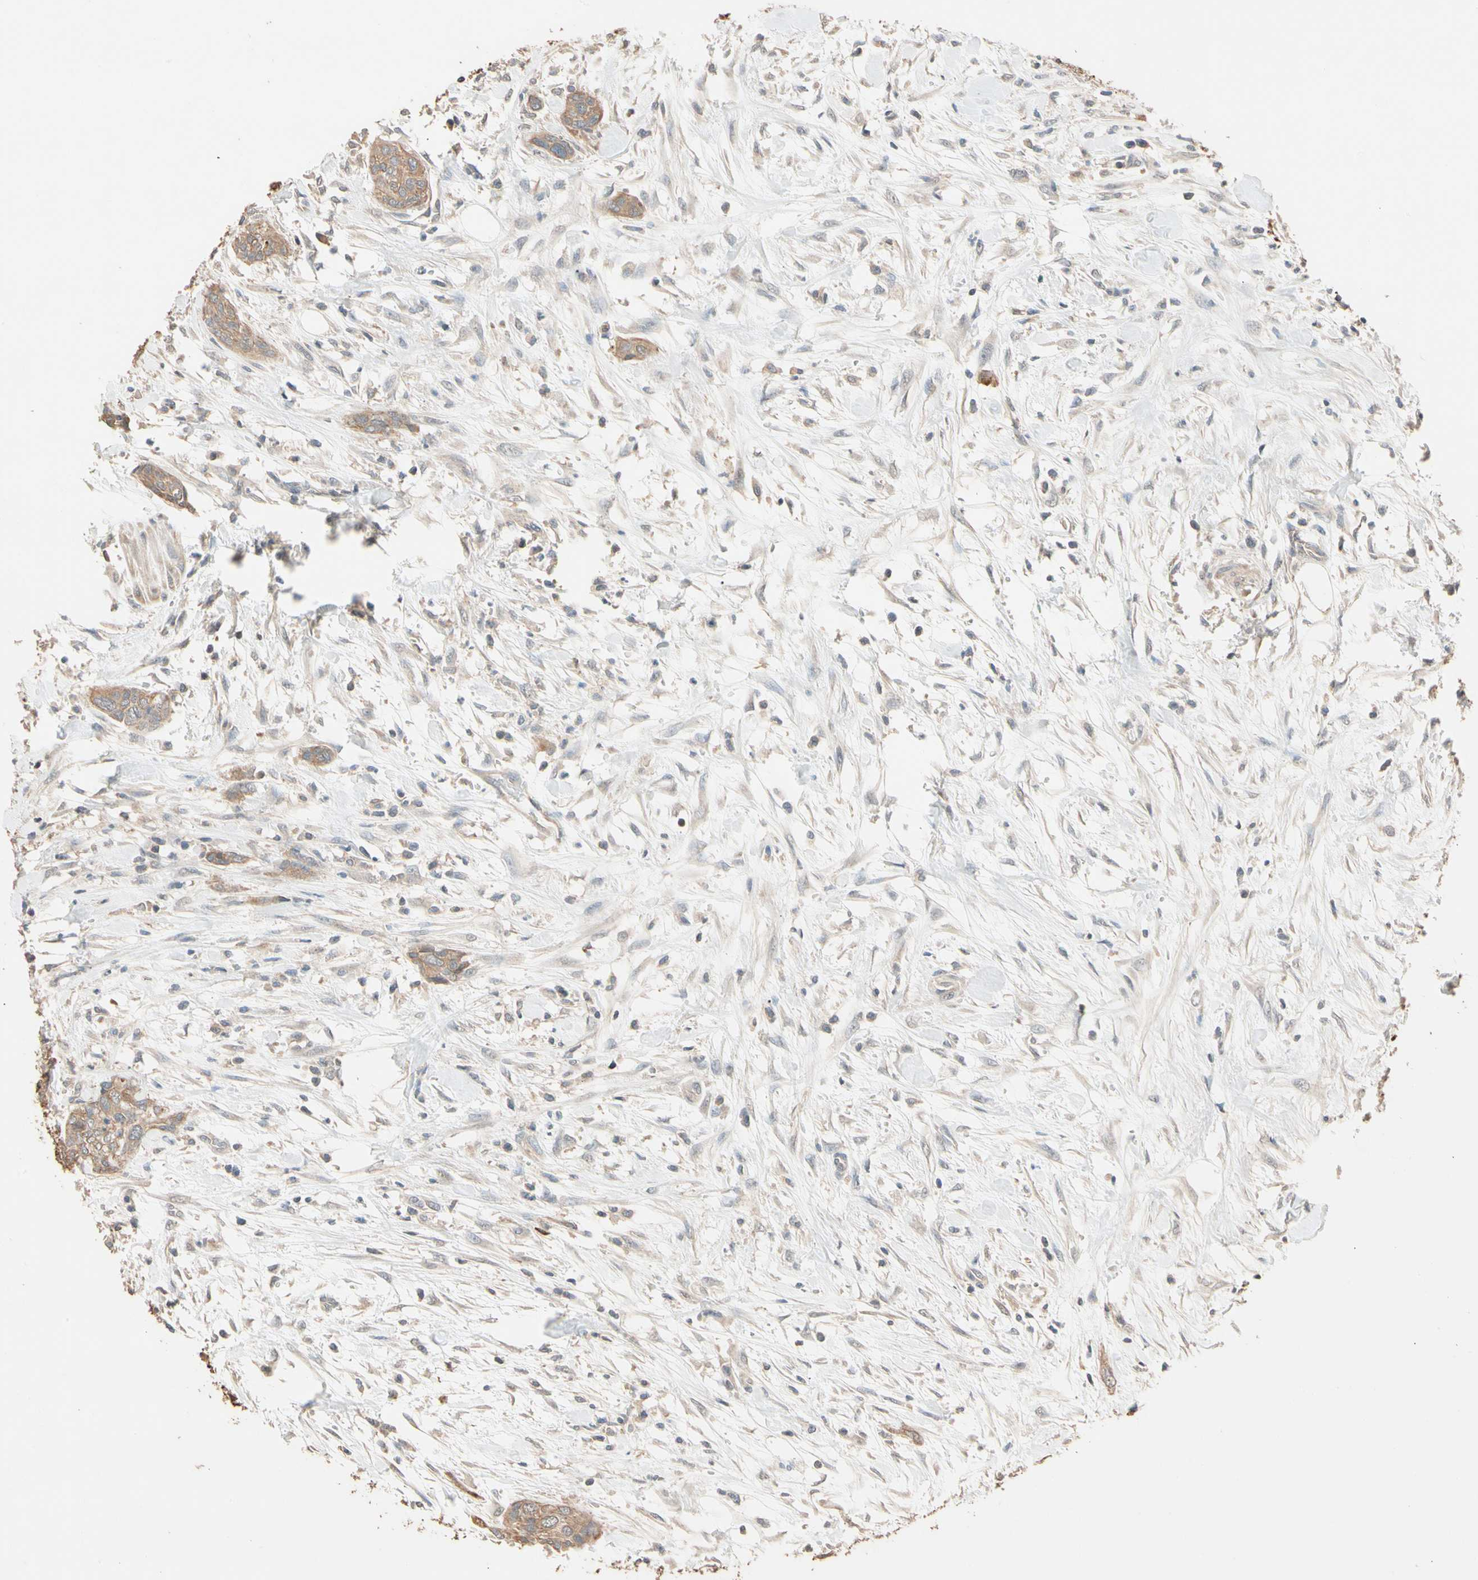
{"staining": {"intensity": "moderate", "quantity": ">75%", "location": "cytoplasmic/membranous"}, "tissue": "urothelial cancer", "cell_type": "Tumor cells", "image_type": "cancer", "snomed": [{"axis": "morphology", "description": "Urothelial carcinoma, High grade"}, {"axis": "topography", "description": "Urinary bladder"}], "caption": "Urothelial cancer tissue demonstrates moderate cytoplasmic/membranous expression in about >75% of tumor cells", "gene": "MAP3K7", "patient": {"sex": "male", "age": 35}}